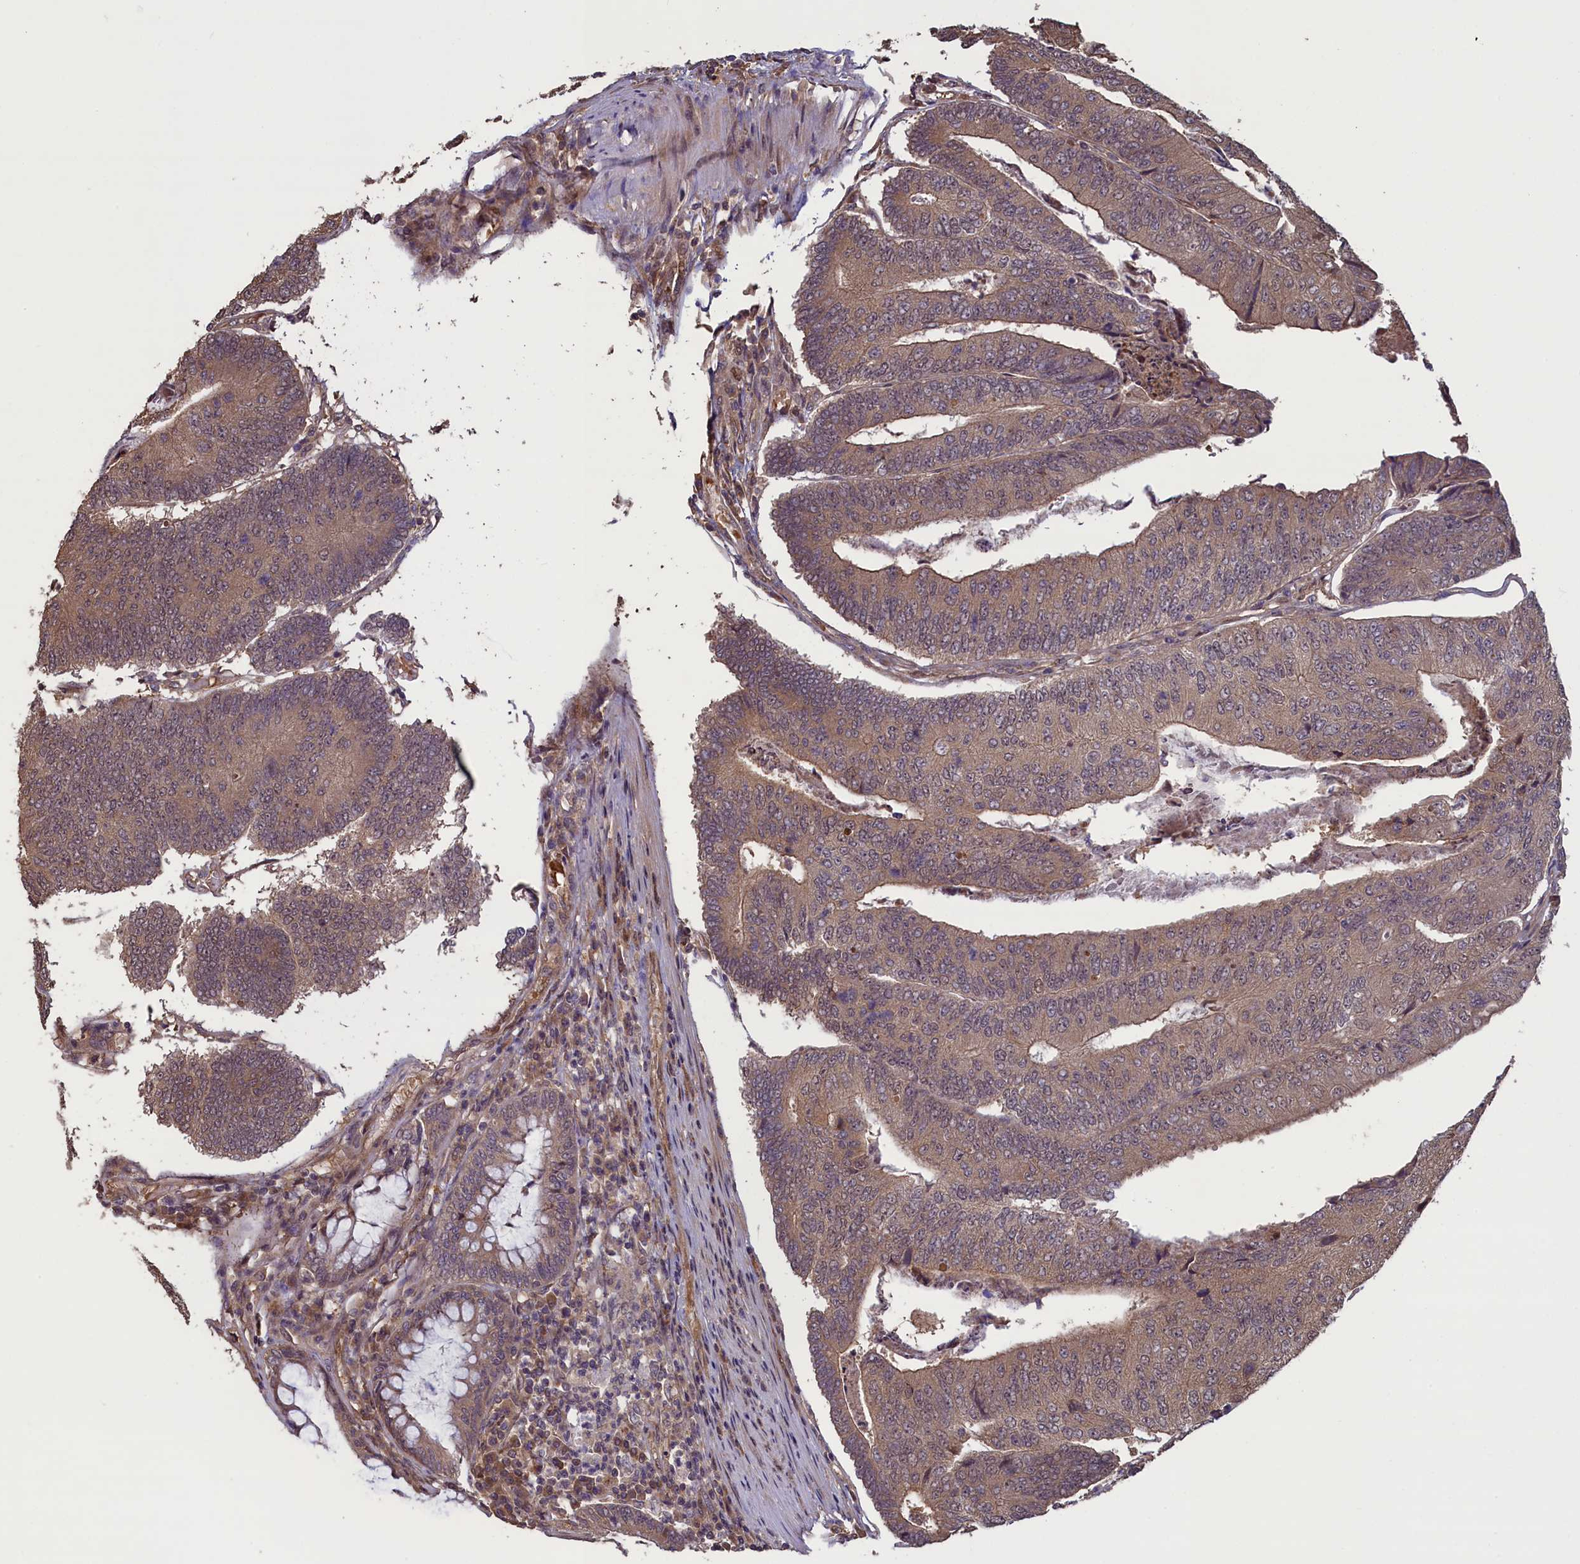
{"staining": {"intensity": "weak", "quantity": ">75%", "location": "cytoplasmic/membranous"}, "tissue": "colorectal cancer", "cell_type": "Tumor cells", "image_type": "cancer", "snomed": [{"axis": "morphology", "description": "Adenocarcinoma, NOS"}, {"axis": "topography", "description": "Colon"}], "caption": "Protein positivity by immunohistochemistry (IHC) exhibits weak cytoplasmic/membranous positivity in about >75% of tumor cells in adenocarcinoma (colorectal).", "gene": "CIAO2B", "patient": {"sex": "female", "age": 67}}